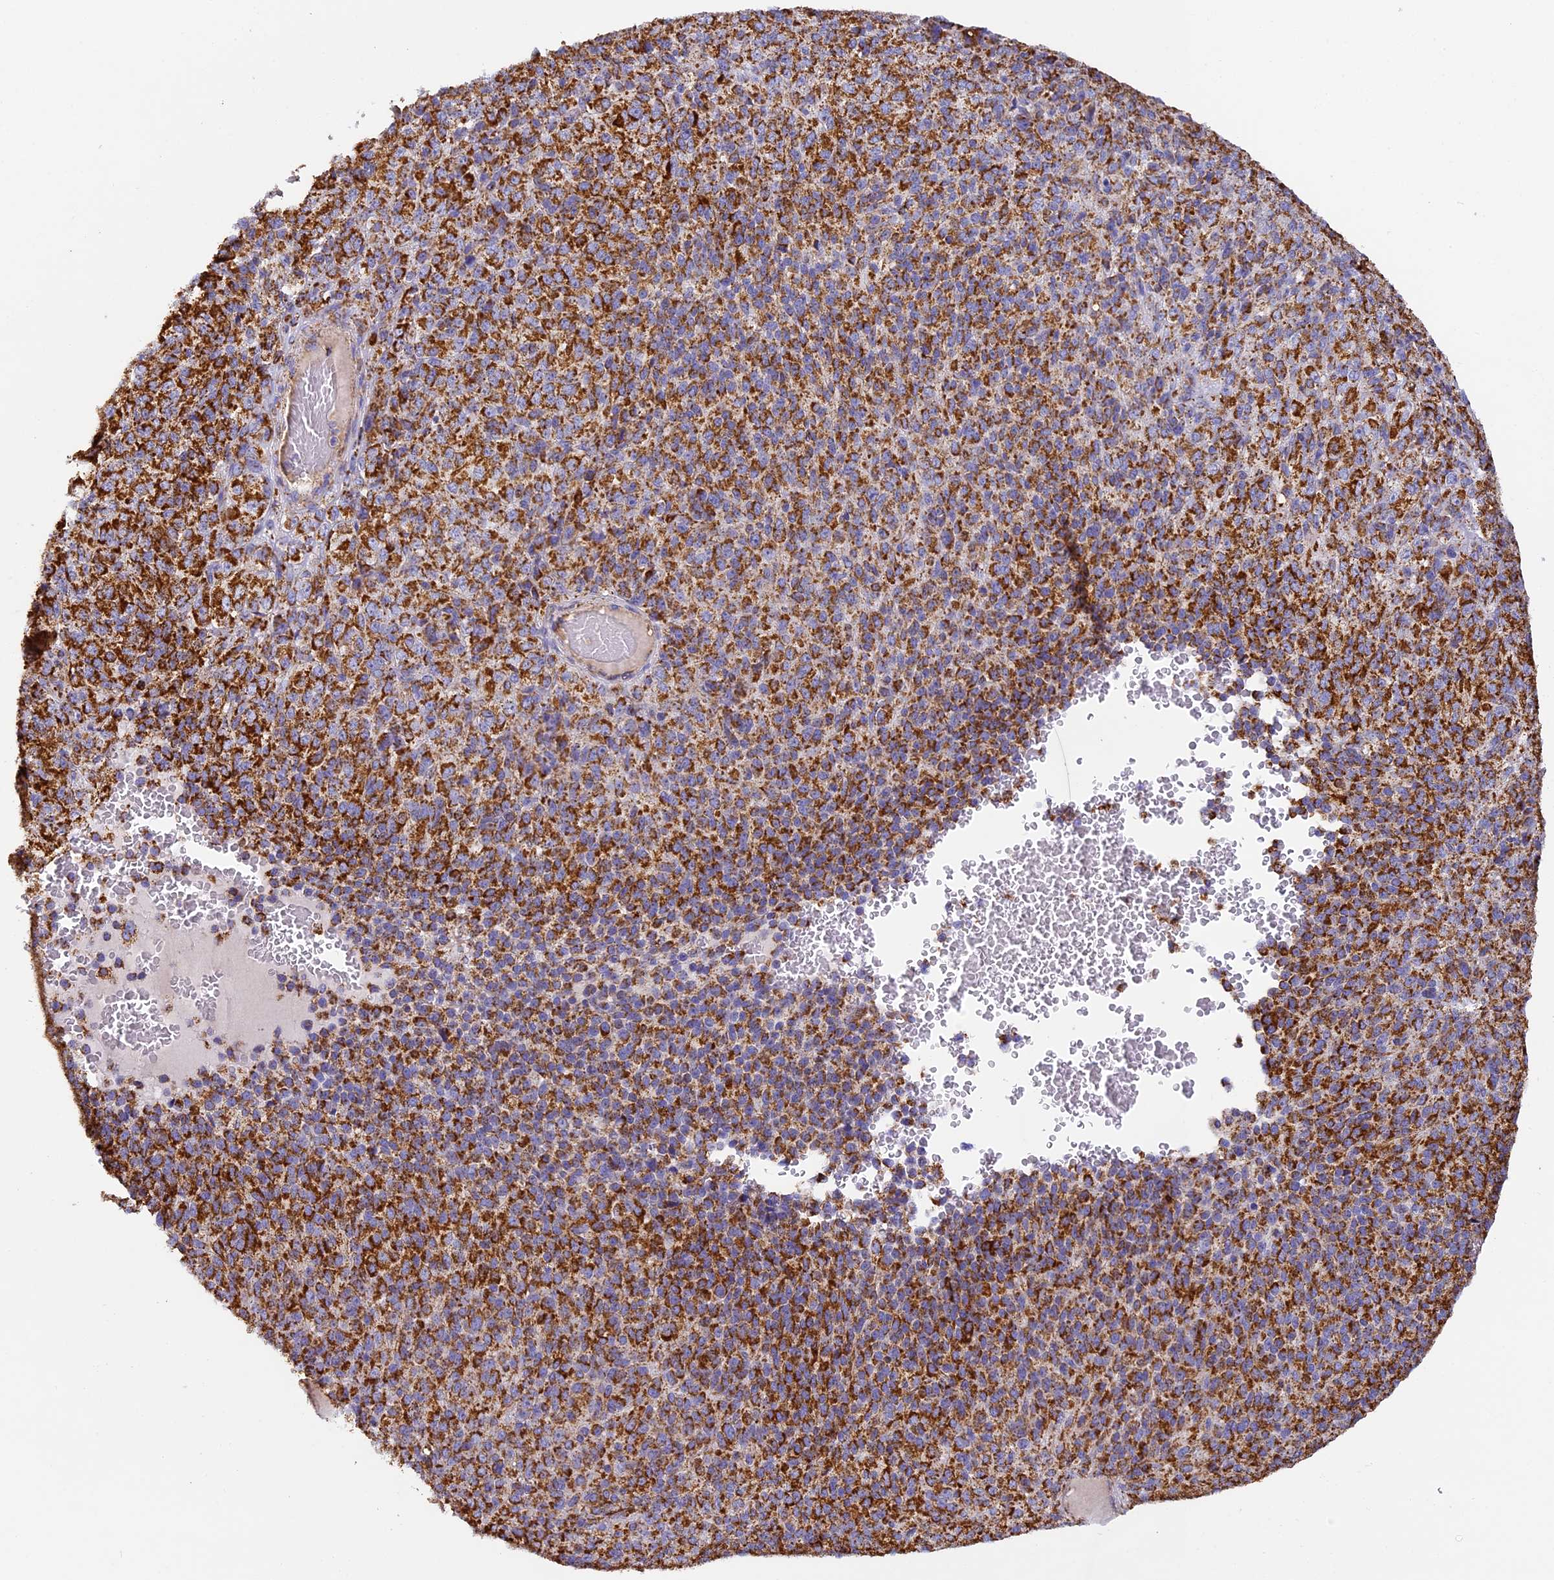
{"staining": {"intensity": "strong", "quantity": ">75%", "location": "cytoplasmic/membranous"}, "tissue": "melanoma", "cell_type": "Tumor cells", "image_type": "cancer", "snomed": [{"axis": "morphology", "description": "Malignant melanoma, Metastatic site"}, {"axis": "topography", "description": "Brain"}], "caption": "Melanoma stained for a protein shows strong cytoplasmic/membranous positivity in tumor cells. (IHC, brightfield microscopy, high magnification).", "gene": "STK17A", "patient": {"sex": "female", "age": 56}}